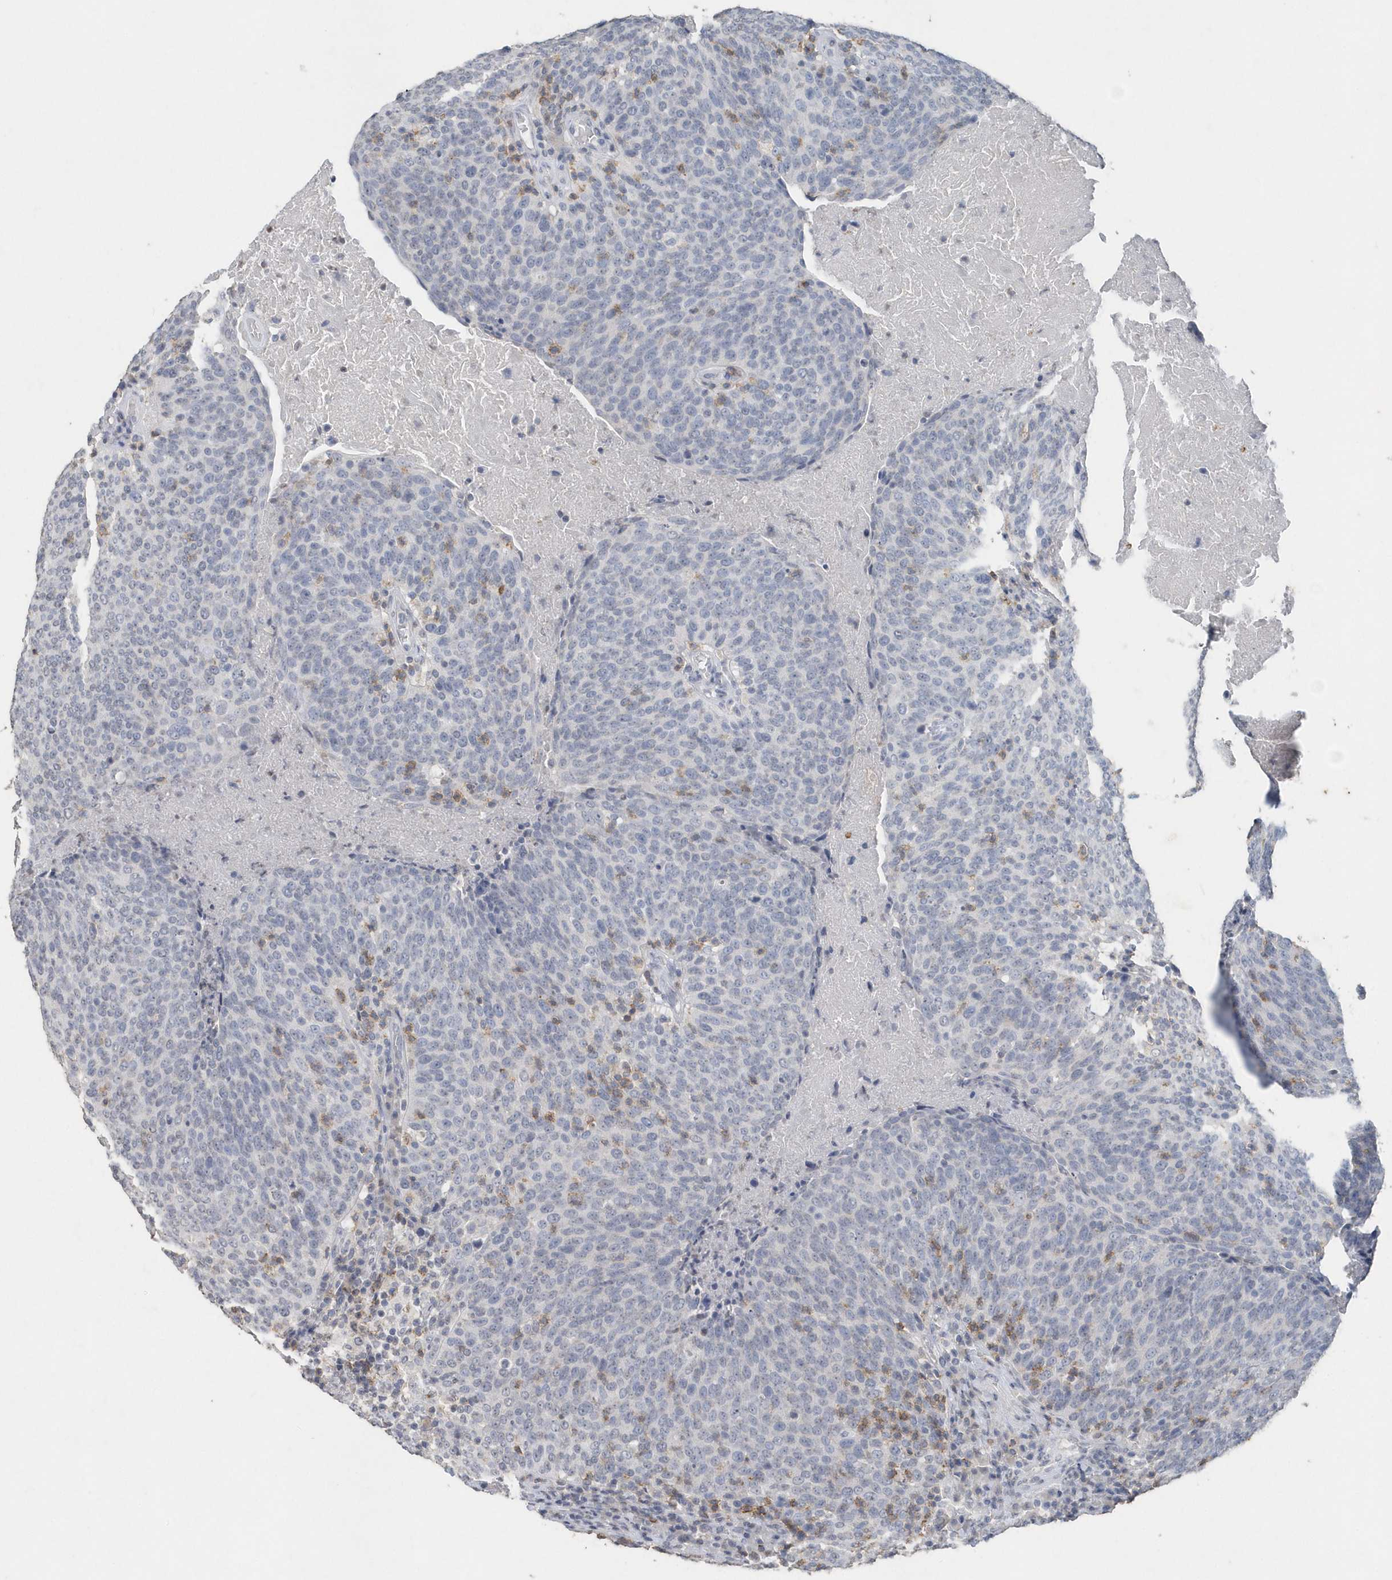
{"staining": {"intensity": "negative", "quantity": "none", "location": "none"}, "tissue": "head and neck cancer", "cell_type": "Tumor cells", "image_type": "cancer", "snomed": [{"axis": "morphology", "description": "Squamous cell carcinoma, NOS"}, {"axis": "morphology", "description": "Squamous cell carcinoma, metastatic, NOS"}, {"axis": "topography", "description": "Lymph node"}, {"axis": "topography", "description": "Head-Neck"}], "caption": "Tumor cells are negative for protein expression in human head and neck cancer (squamous cell carcinoma).", "gene": "PDCD1", "patient": {"sex": "male", "age": 62}}